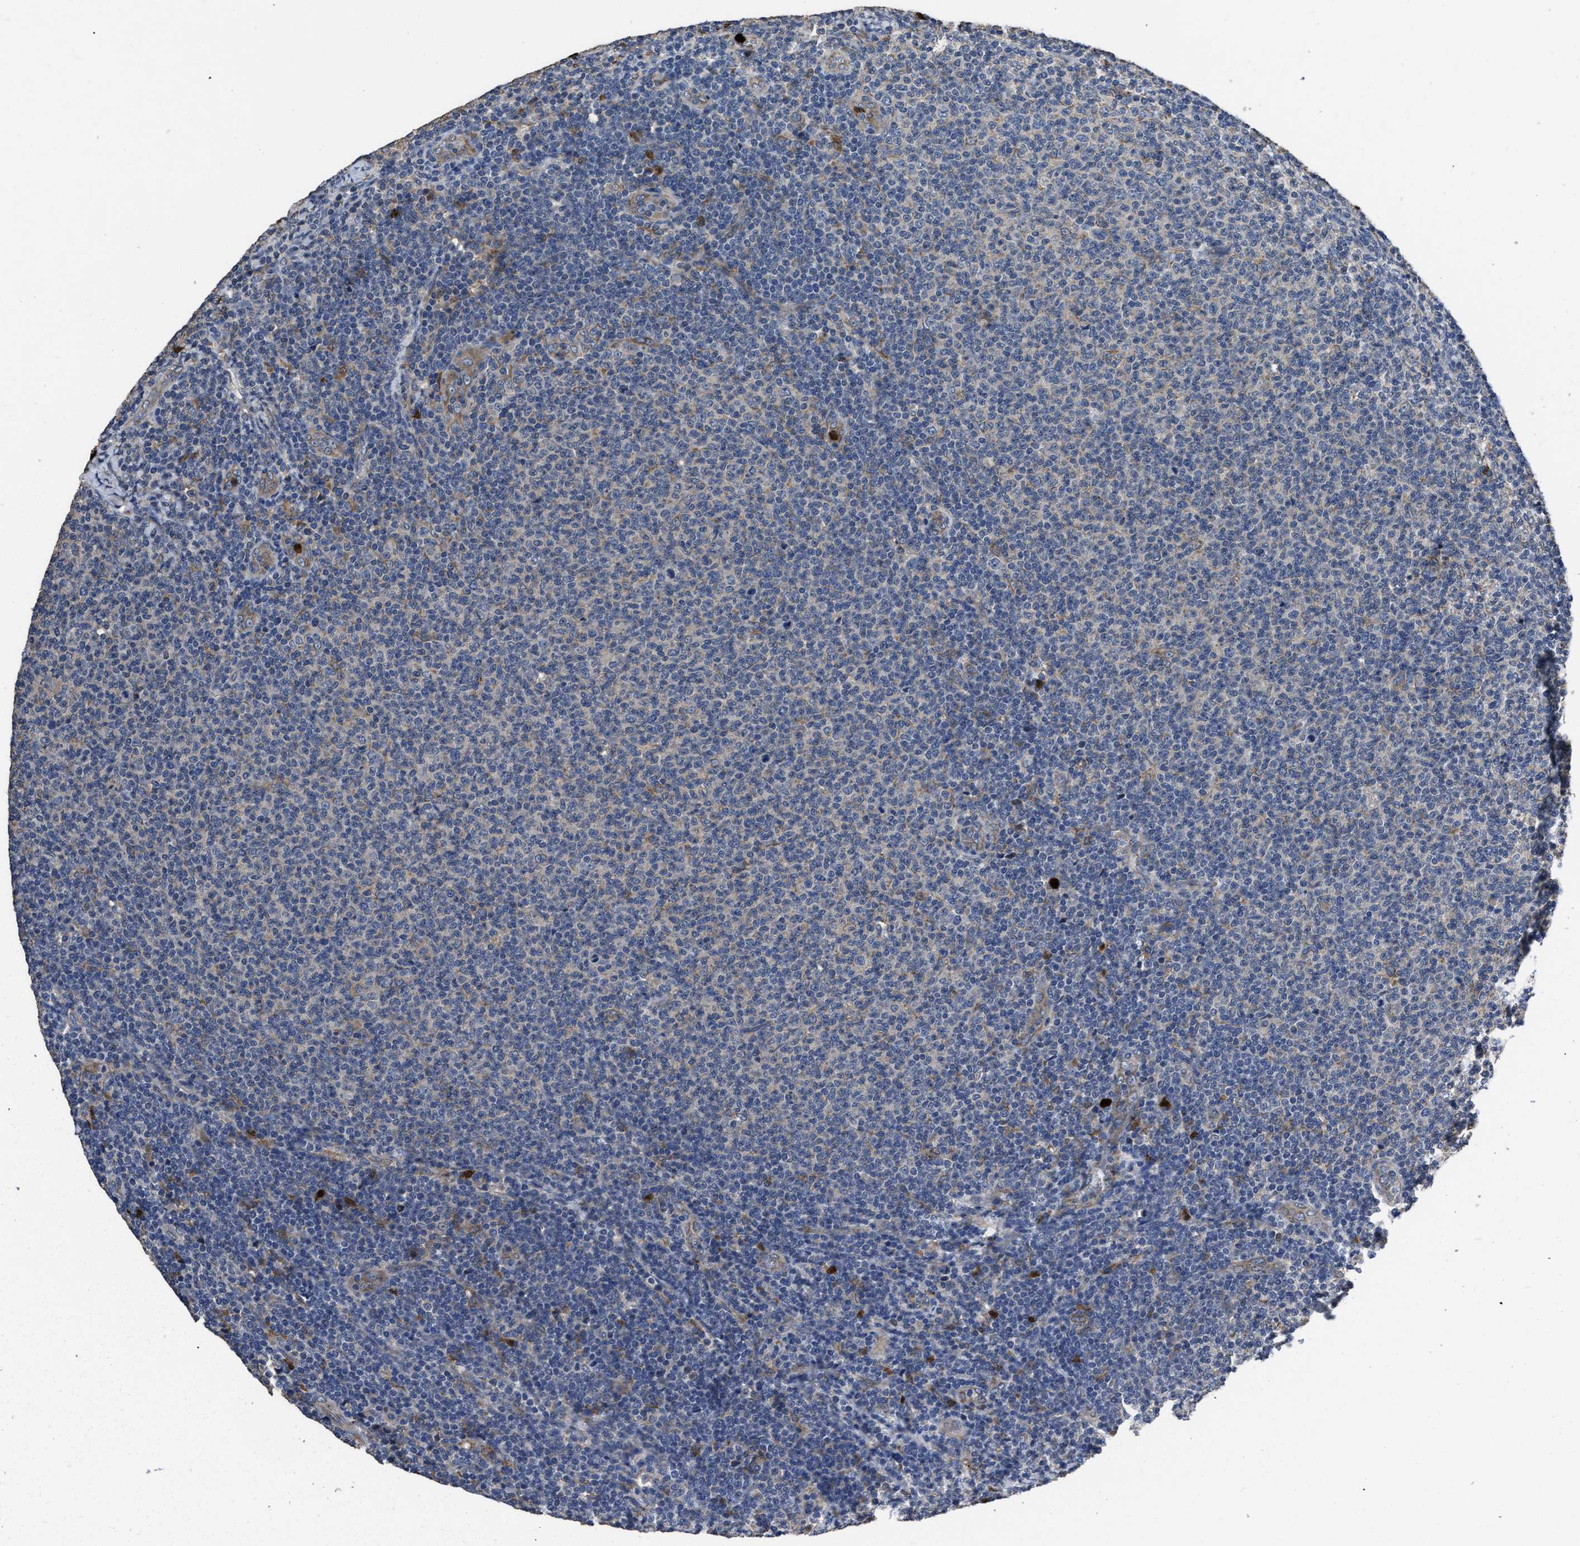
{"staining": {"intensity": "negative", "quantity": "none", "location": "none"}, "tissue": "lymphoma", "cell_type": "Tumor cells", "image_type": "cancer", "snomed": [{"axis": "morphology", "description": "Malignant lymphoma, non-Hodgkin's type, Low grade"}, {"axis": "topography", "description": "Lymph node"}], "caption": "Immunohistochemistry micrograph of lymphoma stained for a protein (brown), which exhibits no positivity in tumor cells. (Stains: DAB IHC with hematoxylin counter stain, Microscopy: brightfield microscopy at high magnification).", "gene": "ANGPT1", "patient": {"sex": "male", "age": 66}}